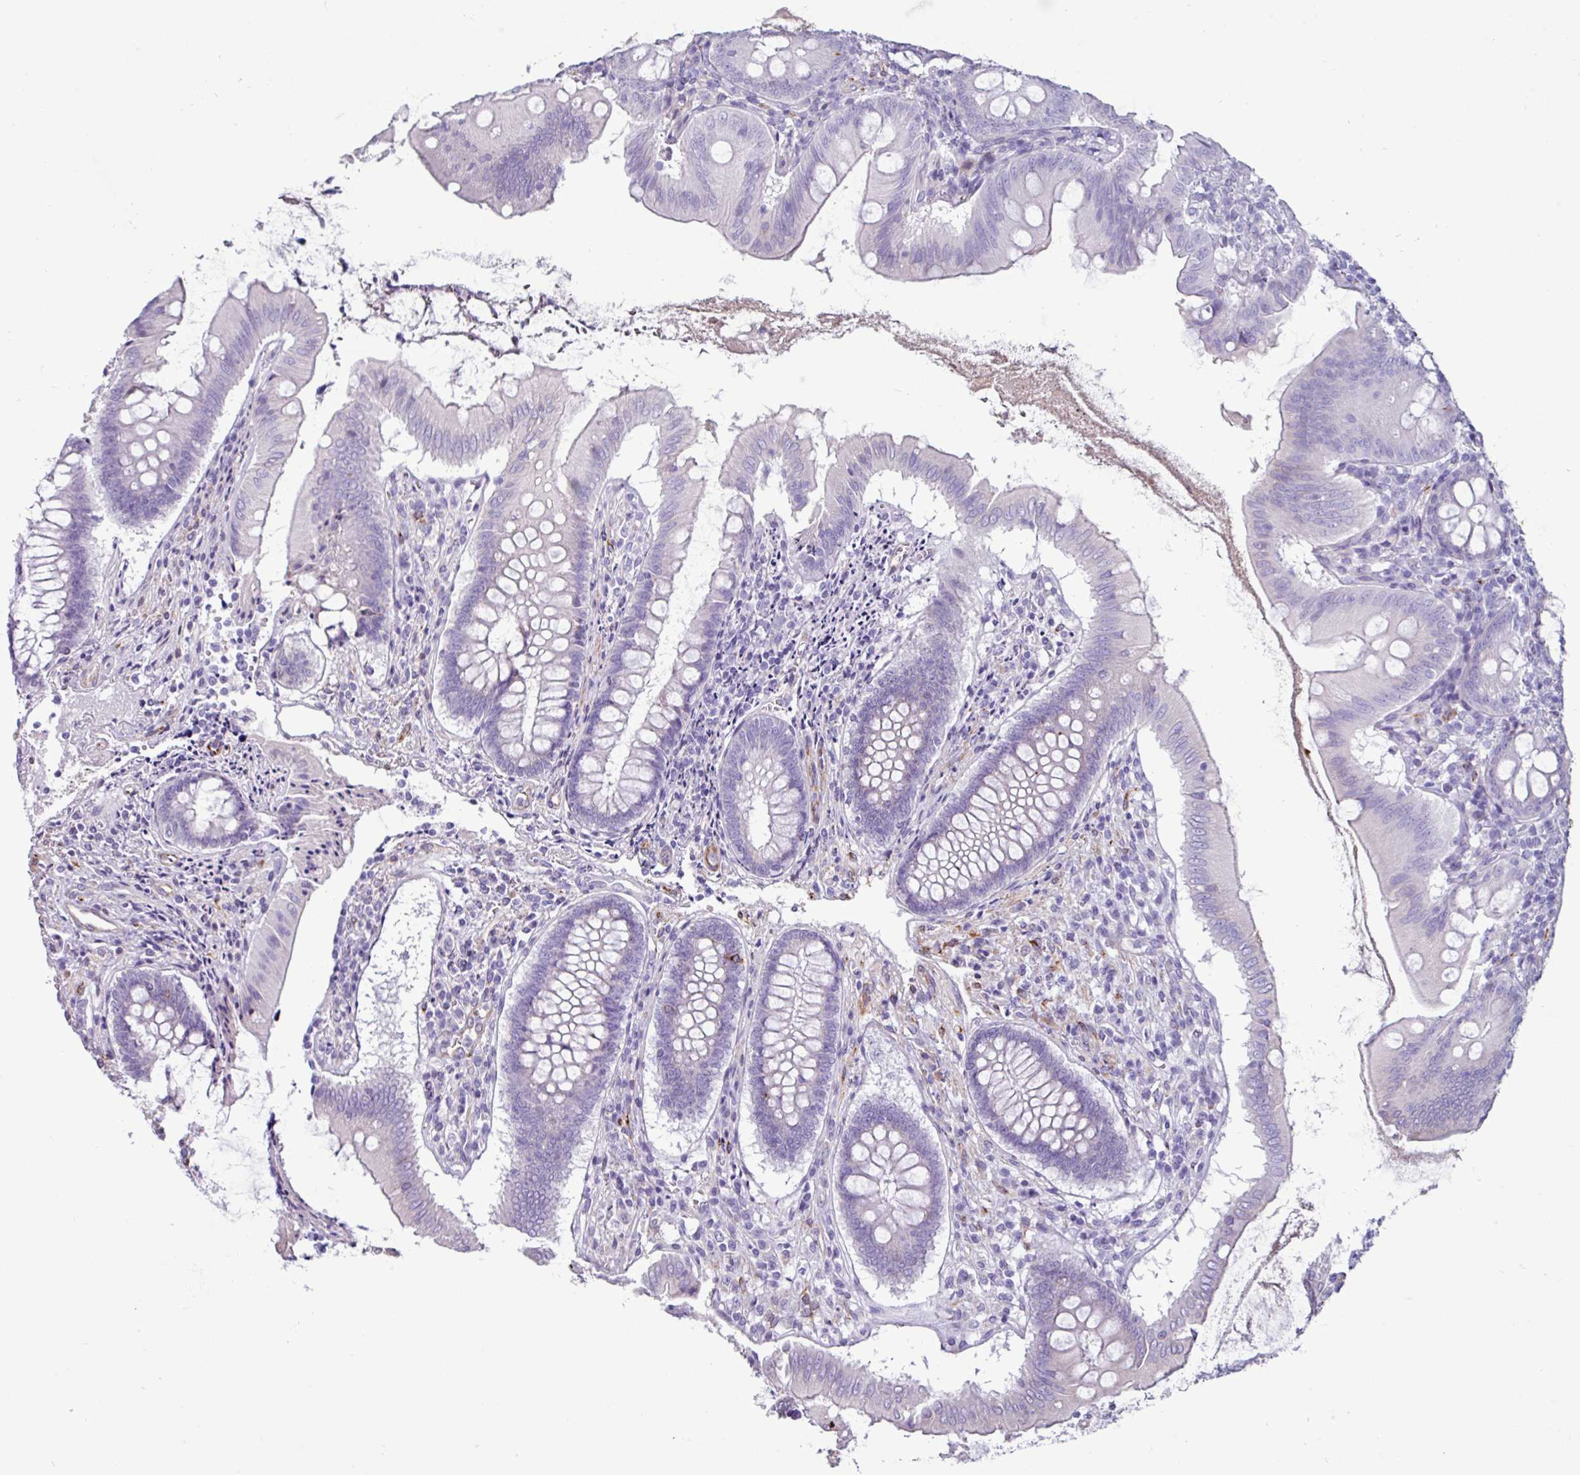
{"staining": {"intensity": "weak", "quantity": "<25%", "location": "cytoplasmic/membranous"}, "tissue": "appendix", "cell_type": "Glandular cells", "image_type": "normal", "snomed": [{"axis": "morphology", "description": "Normal tissue, NOS"}, {"axis": "topography", "description": "Appendix"}], "caption": "Immunohistochemical staining of normal appendix demonstrates no significant positivity in glandular cells.", "gene": "PPP1R35", "patient": {"sex": "female", "age": 51}}